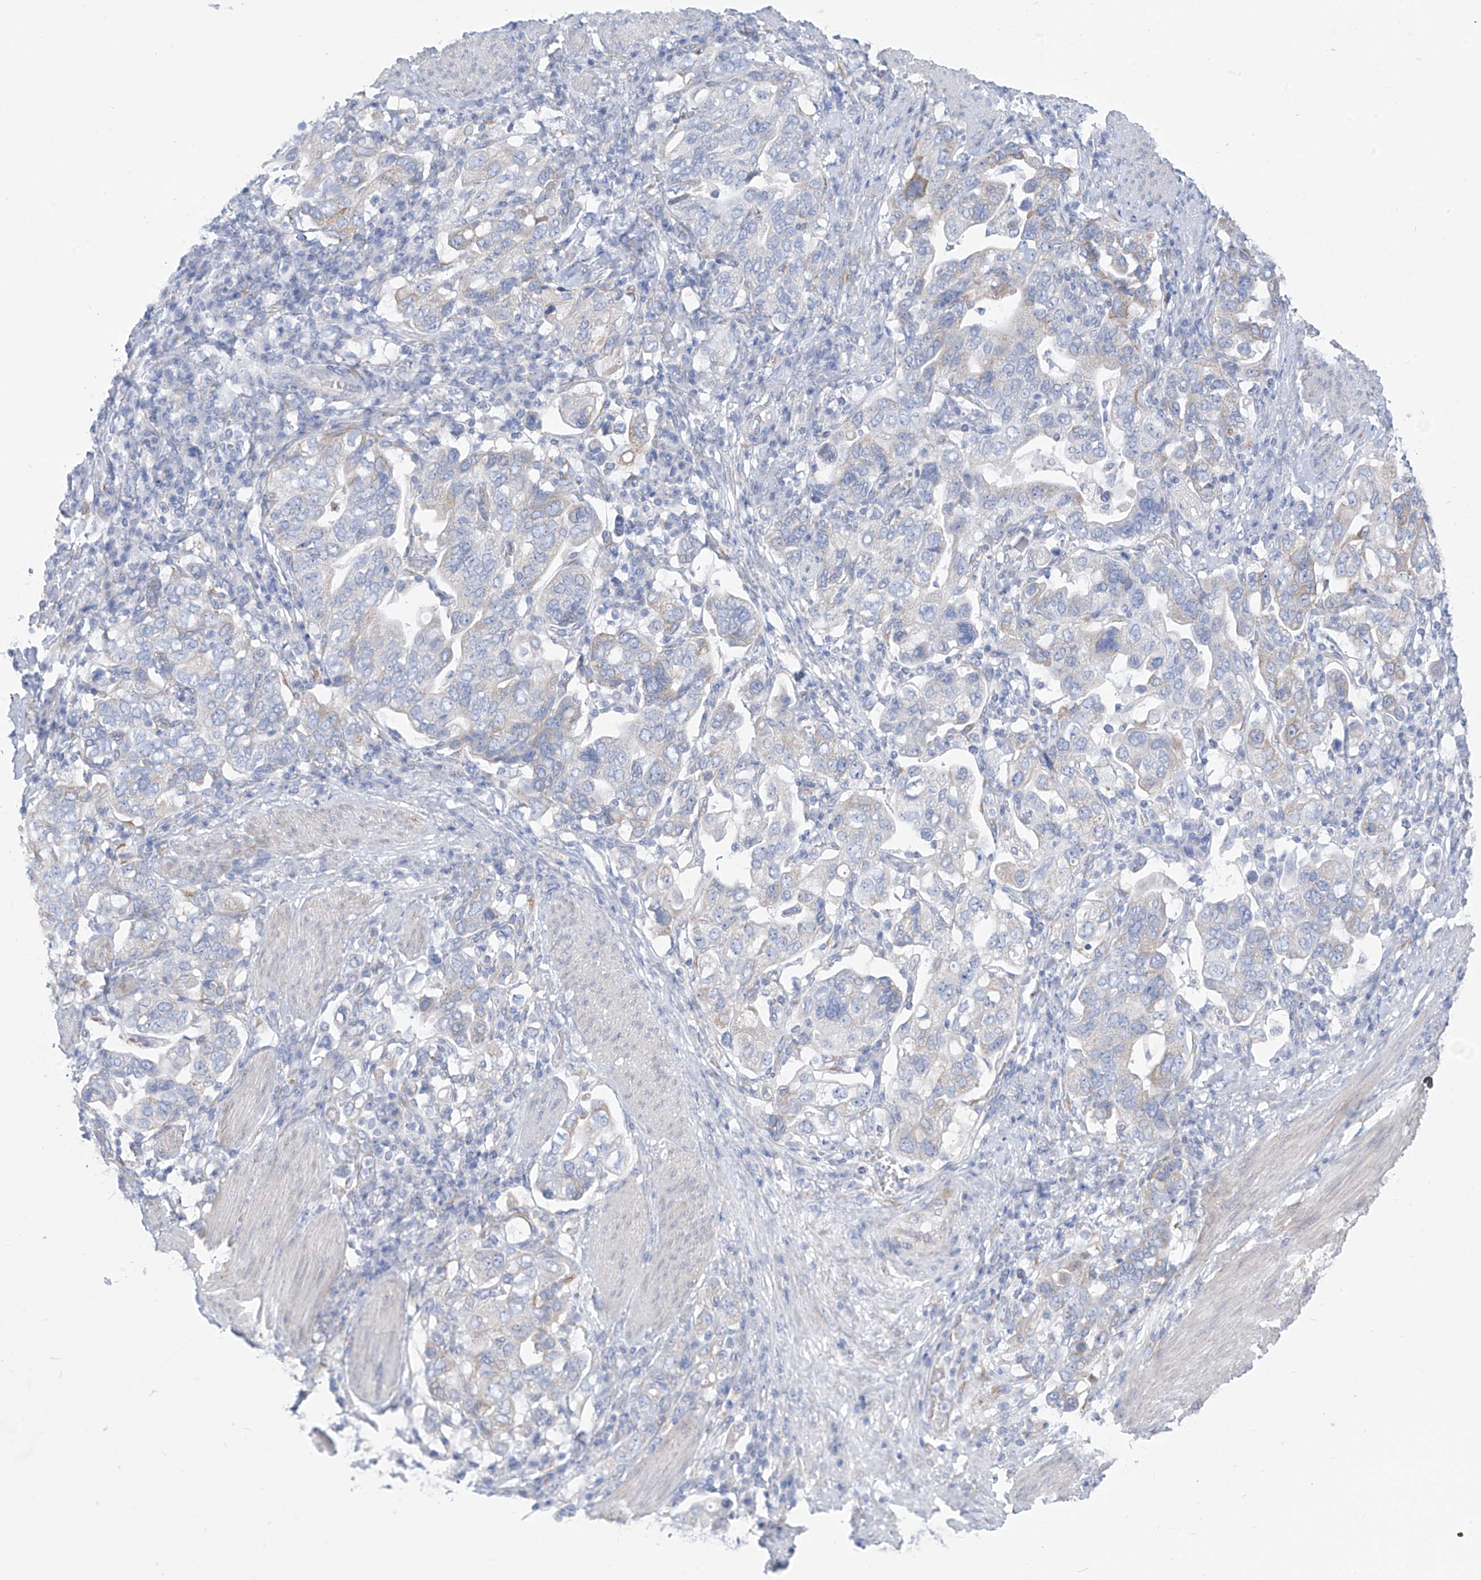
{"staining": {"intensity": "weak", "quantity": "<25%", "location": "cytoplasmic/membranous"}, "tissue": "stomach cancer", "cell_type": "Tumor cells", "image_type": "cancer", "snomed": [{"axis": "morphology", "description": "Adenocarcinoma, NOS"}, {"axis": "topography", "description": "Stomach, upper"}], "caption": "An IHC image of adenocarcinoma (stomach) is shown. There is no staining in tumor cells of adenocarcinoma (stomach). (DAB IHC, high magnification).", "gene": "RCN2", "patient": {"sex": "male", "age": 62}}